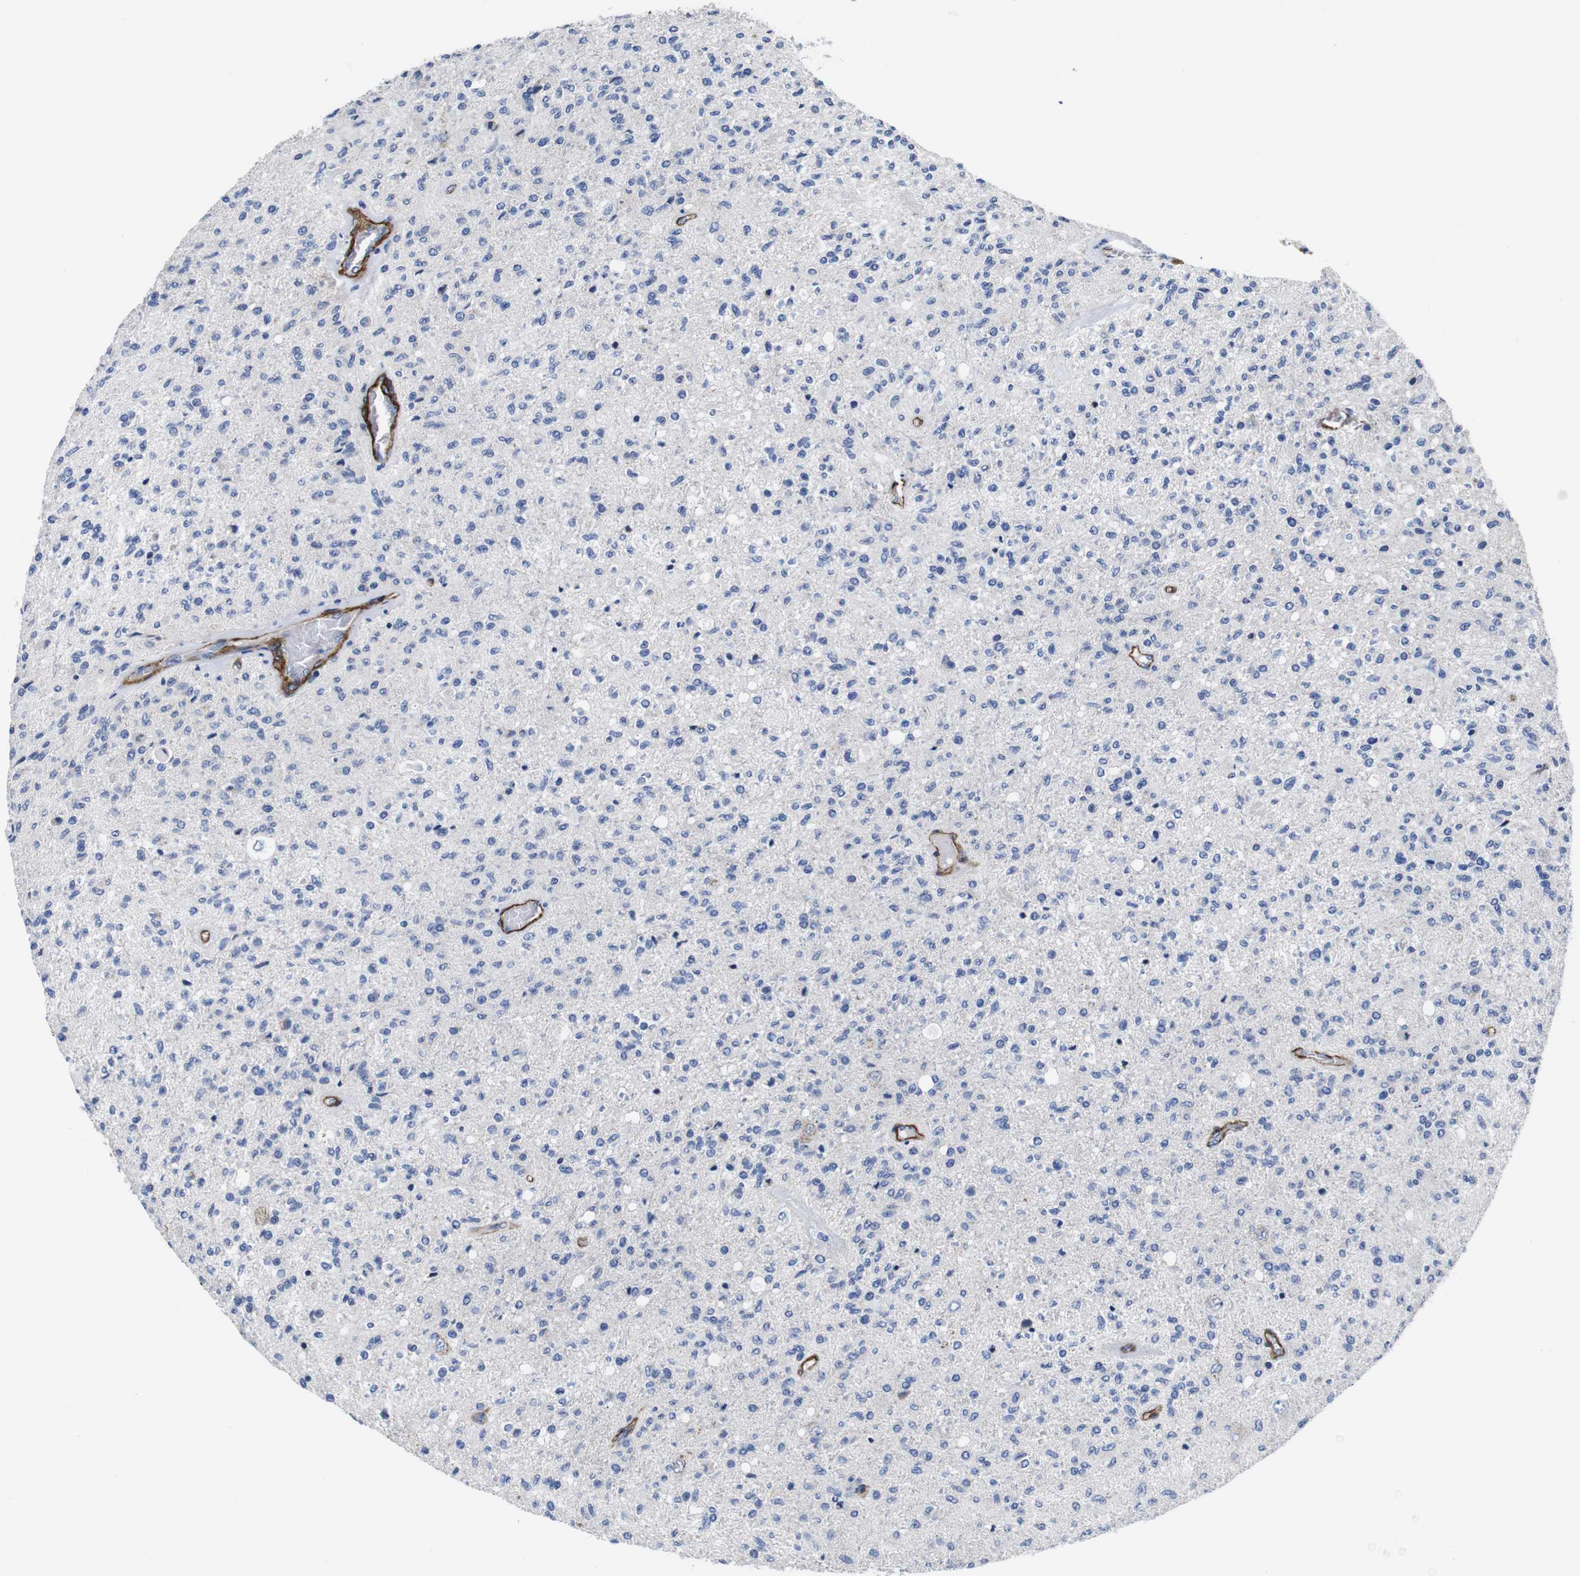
{"staining": {"intensity": "negative", "quantity": "none", "location": "none"}, "tissue": "glioma", "cell_type": "Tumor cells", "image_type": "cancer", "snomed": [{"axis": "morphology", "description": "Normal tissue, NOS"}, {"axis": "morphology", "description": "Glioma, malignant, High grade"}, {"axis": "topography", "description": "Cerebral cortex"}], "caption": "IHC of human high-grade glioma (malignant) displays no positivity in tumor cells.", "gene": "WNT10A", "patient": {"sex": "male", "age": 77}}